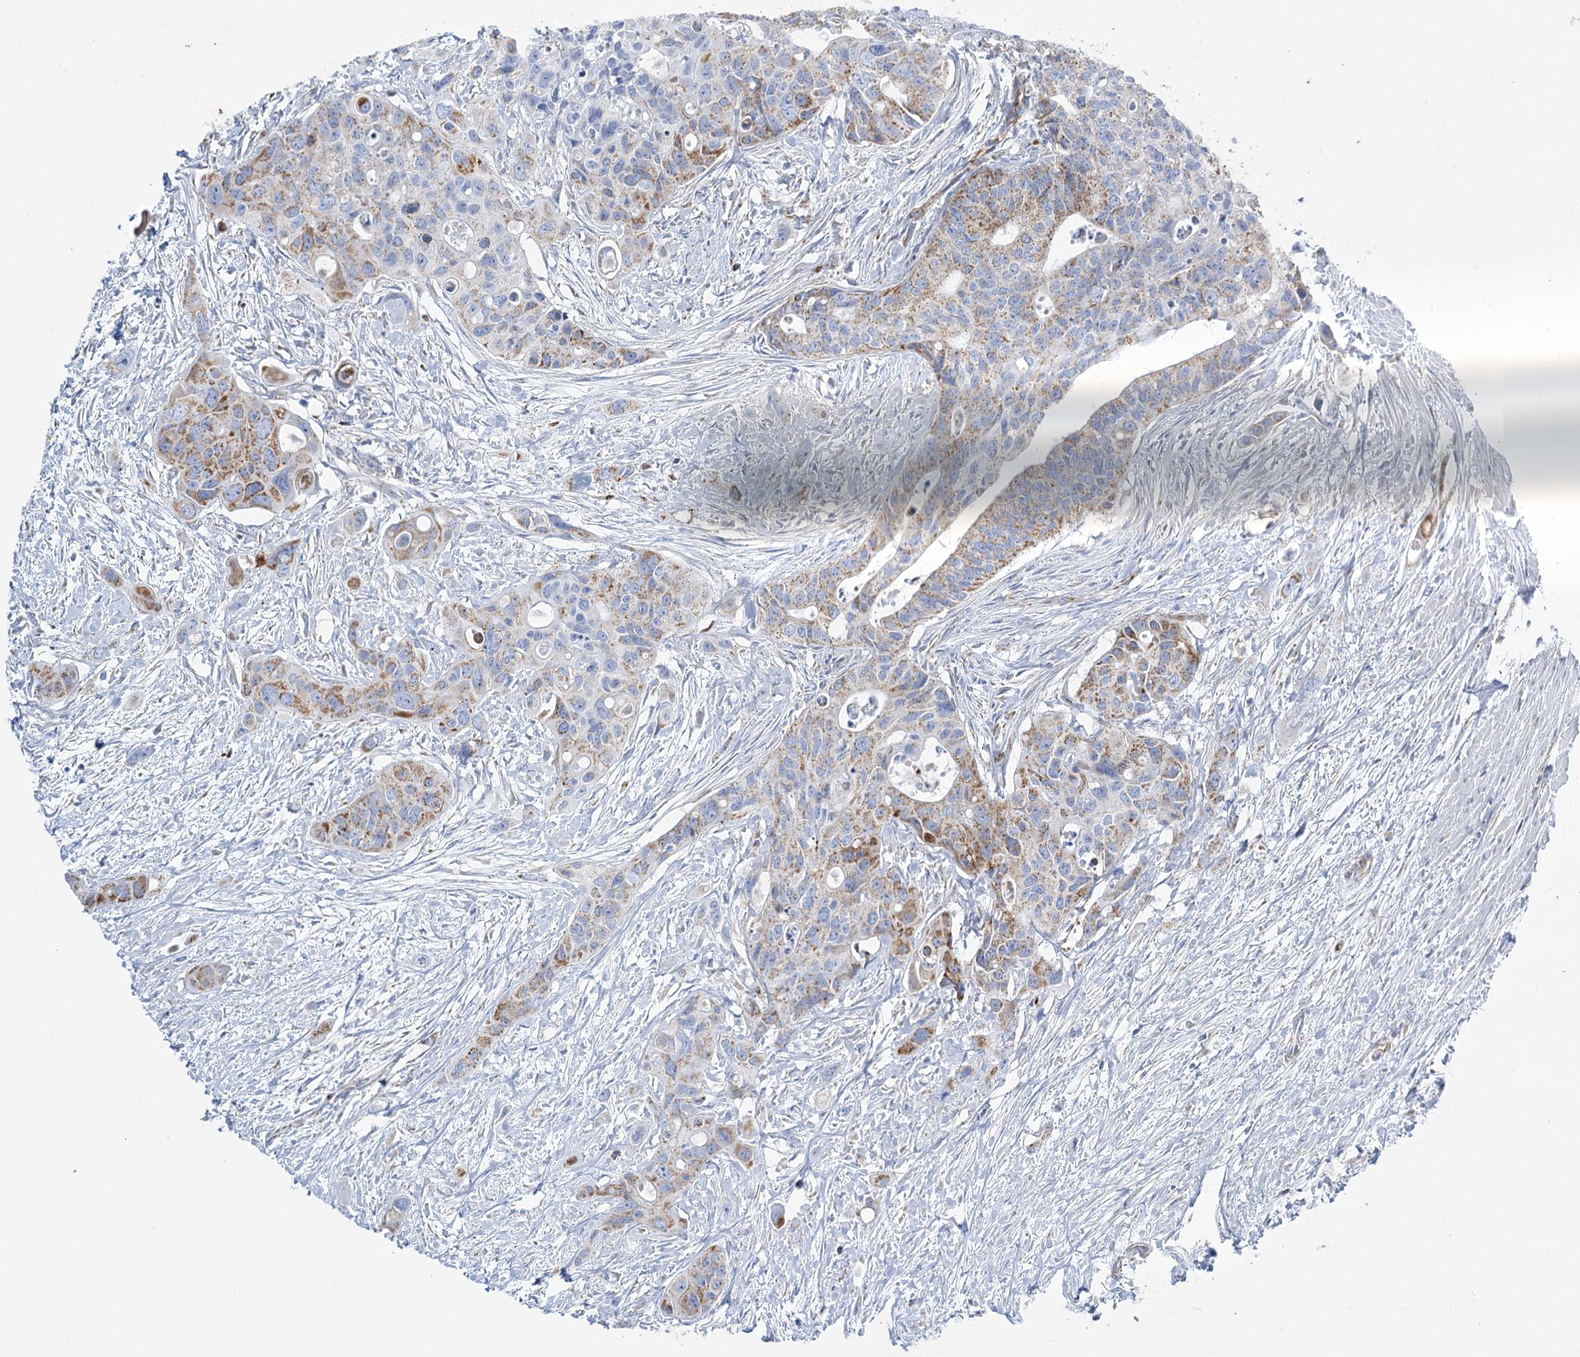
{"staining": {"intensity": "moderate", "quantity": "25%-75%", "location": "cytoplasmic/membranous"}, "tissue": "colorectal cancer", "cell_type": "Tumor cells", "image_type": "cancer", "snomed": [{"axis": "morphology", "description": "Adenocarcinoma, NOS"}, {"axis": "topography", "description": "Colon"}], "caption": "Colorectal cancer was stained to show a protein in brown. There is medium levels of moderate cytoplasmic/membranous positivity in approximately 25%-75% of tumor cells.", "gene": "DHTKD1", "patient": {"sex": "male", "age": 77}}